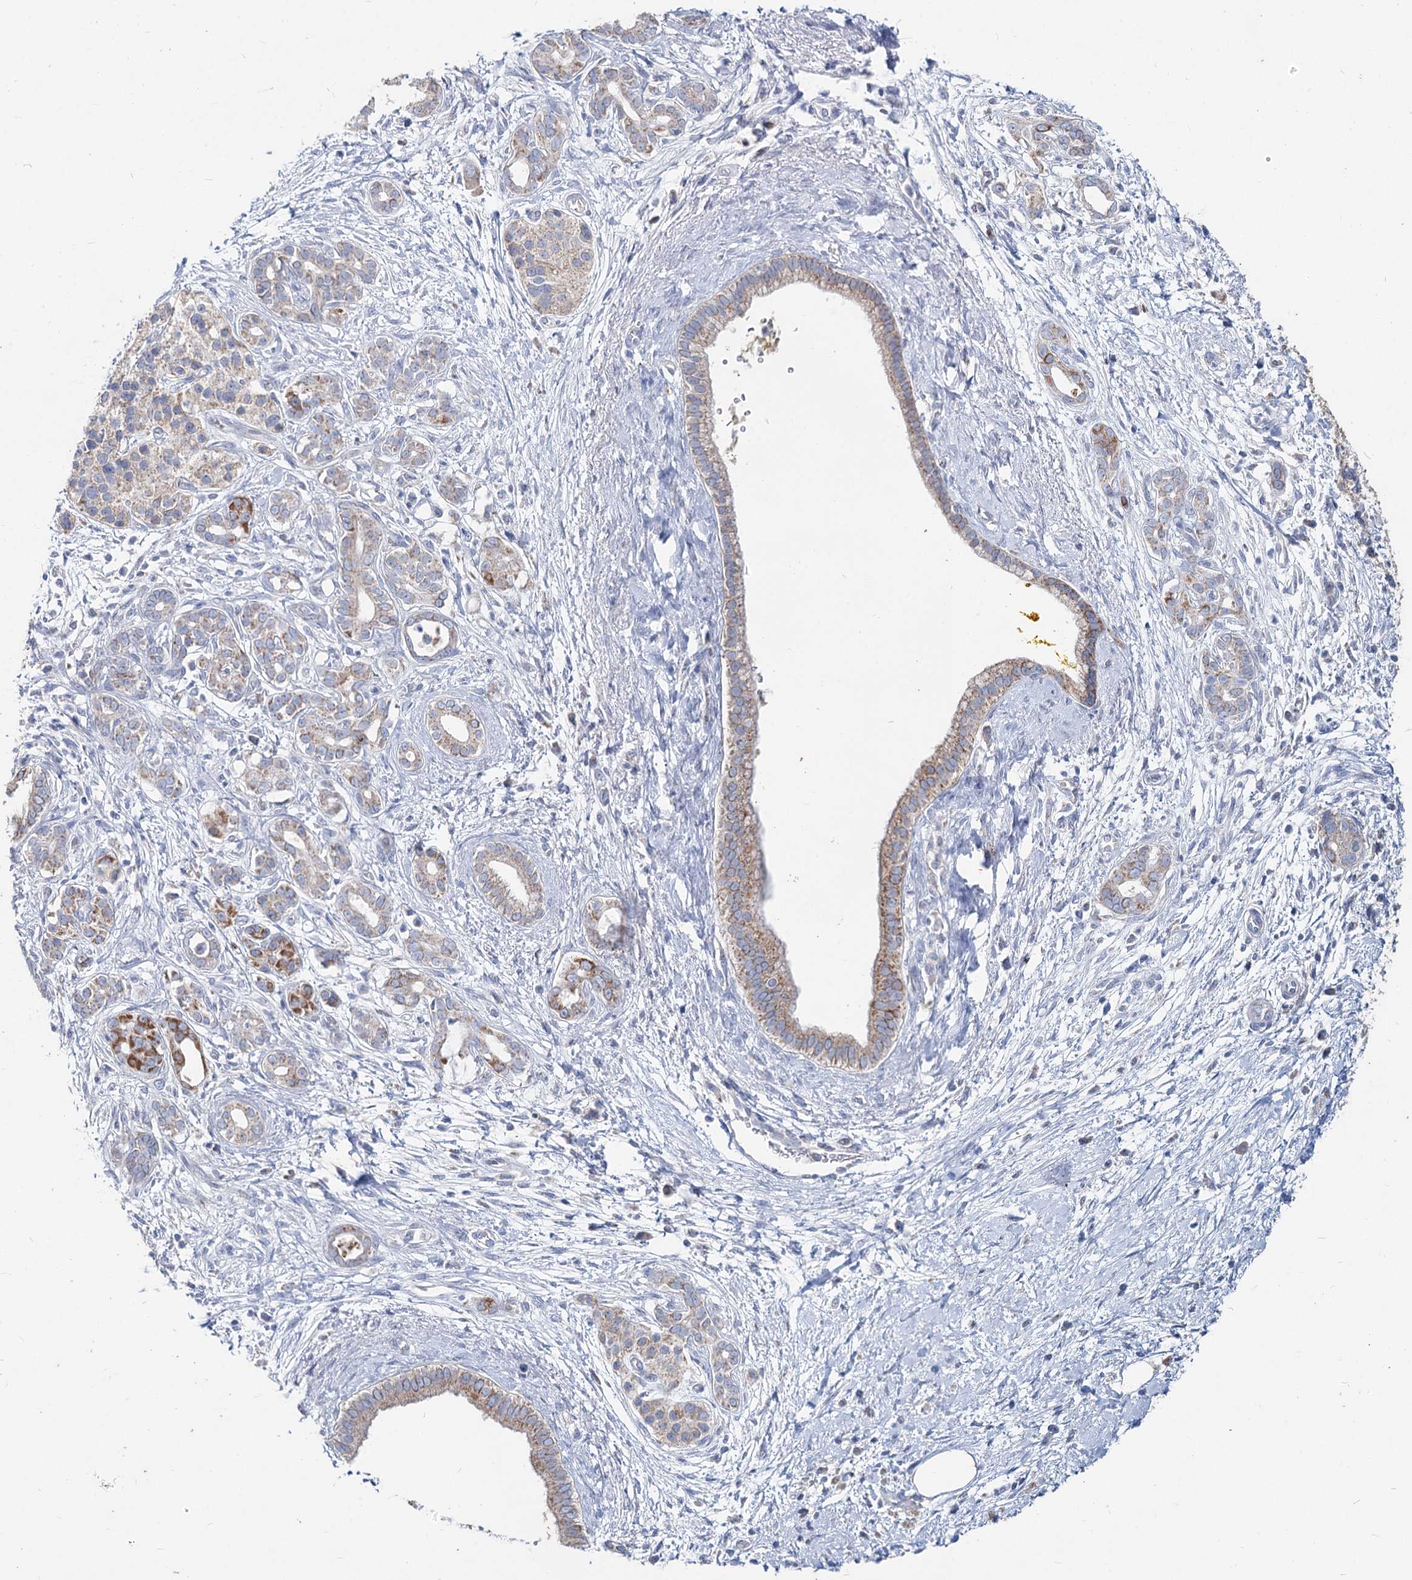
{"staining": {"intensity": "weak", "quantity": ">75%", "location": "cytoplasmic/membranous"}, "tissue": "pancreatic cancer", "cell_type": "Tumor cells", "image_type": "cancer", "snomed": [{"axis": "morphology", "description": "Adenocarcinoma, NOS"}, {"axis": "topography", "description": "Pancreas"}], "caption": "High-power microscopy captured an immunohistochemistry photomicrograph of pancreatic adenocarcinoma, revealing weak cytoplasmic/membranous expression in approximately >75% of tumor cells.", "gene": "MCCC2", "patient": {"sex": "male", "age": 58}}